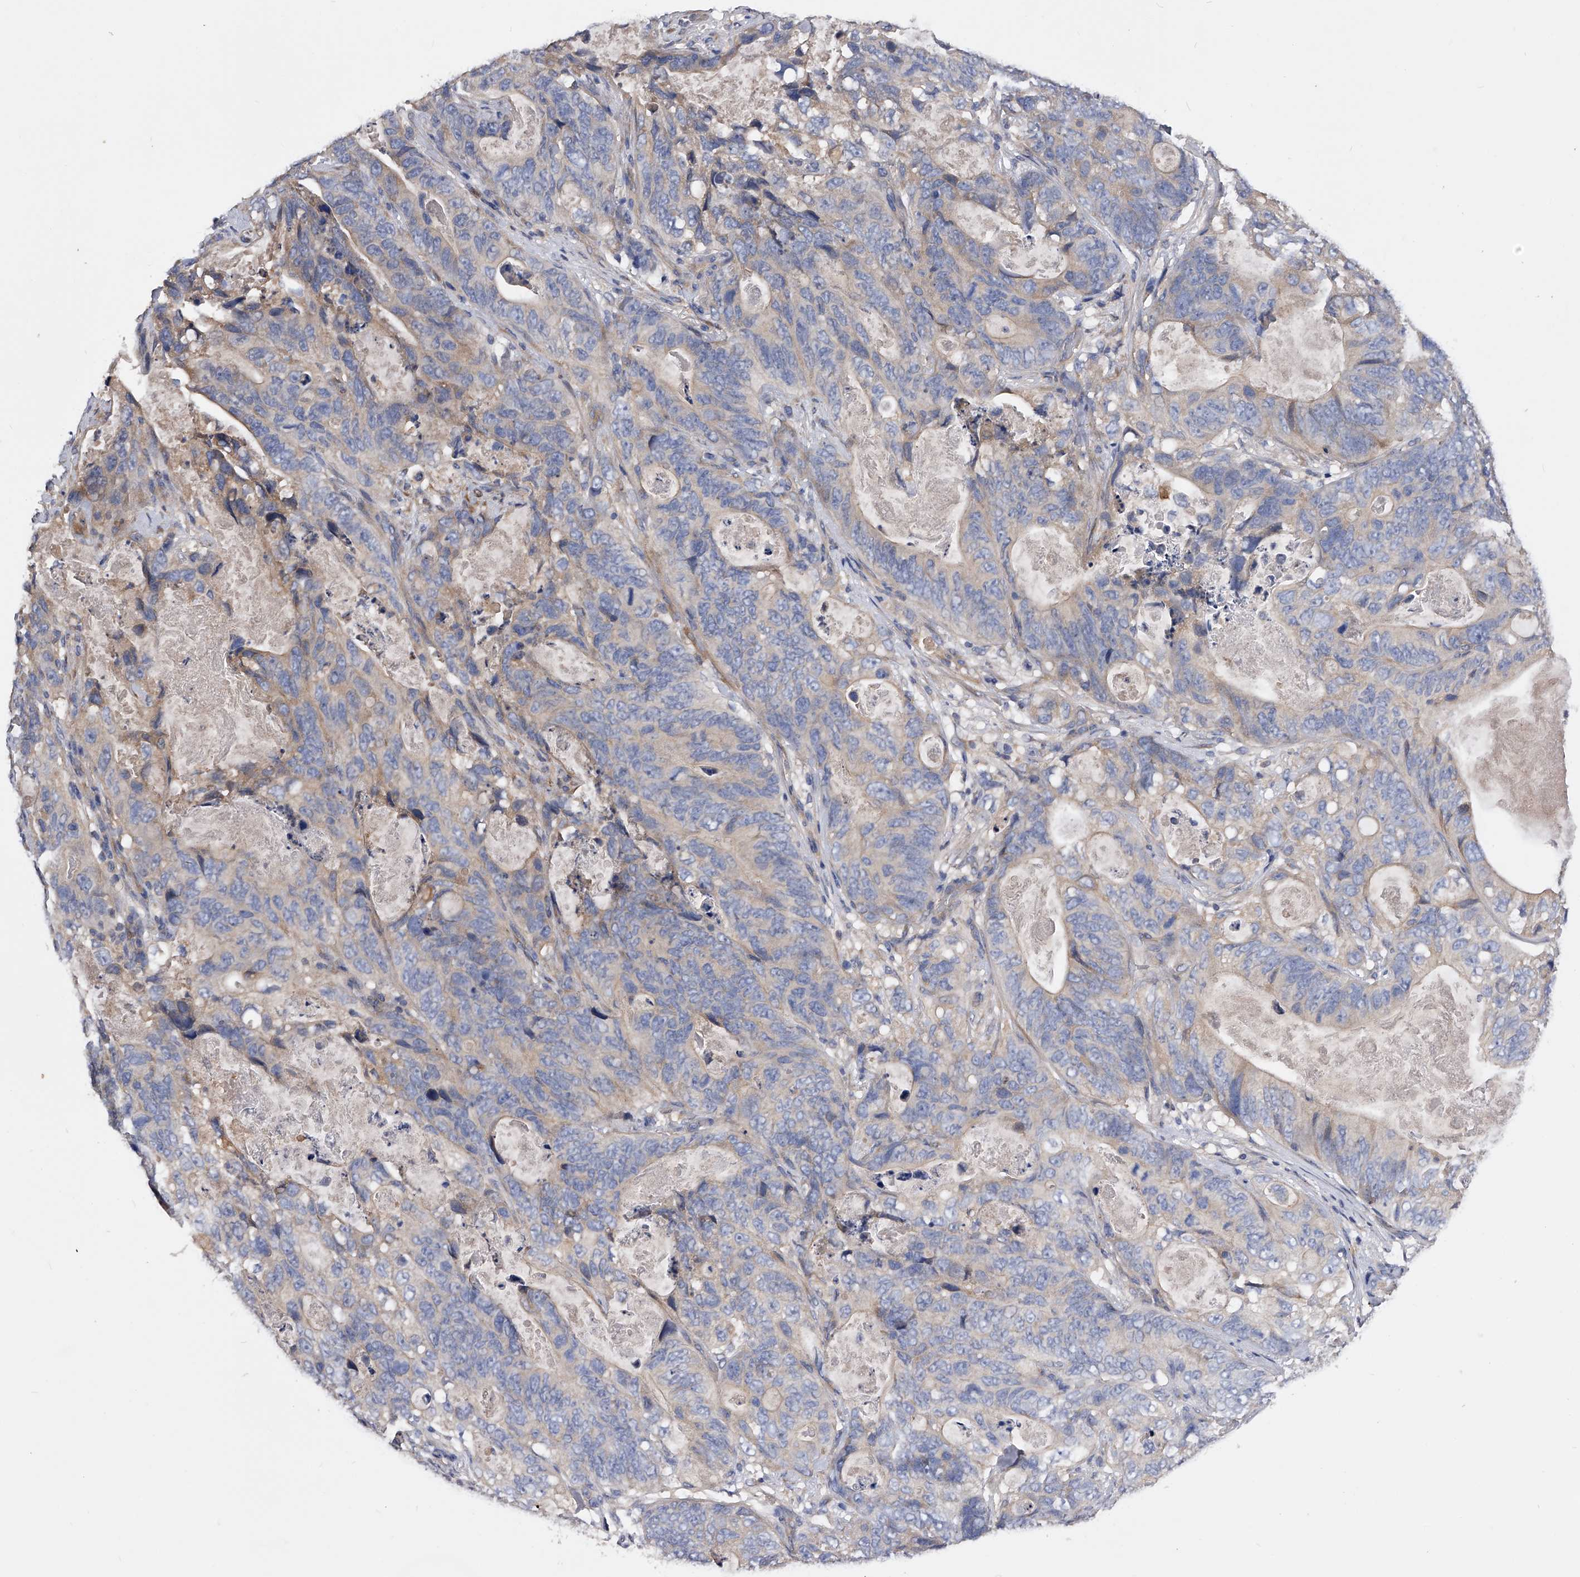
{"staining": {"intensity": "negative", "quantity": "none", "location": "none"}, "tissue": "stomach cancer", "cell_type": "Tumor cells", "image_type": "cancer", "snomed": [{"axis": "morphology", "description": "Normal tissue, NOS"}, {"axis": "morphology", "description": "Adenocarcinoma, NOS"}, {"axis": "topography", "description": "Stomach"}], "caption": "A high-resolution micrograph shows immunohistochemistry staining of stomach adenocarcinoma, which reveals no significant staining in tumor cells. The staining is performed using DAB brown chromogen with nuclei counter-stained in using hematoxylin.", "gene": "ARL4C", "patient": {"sex": "female", "age": 89}}